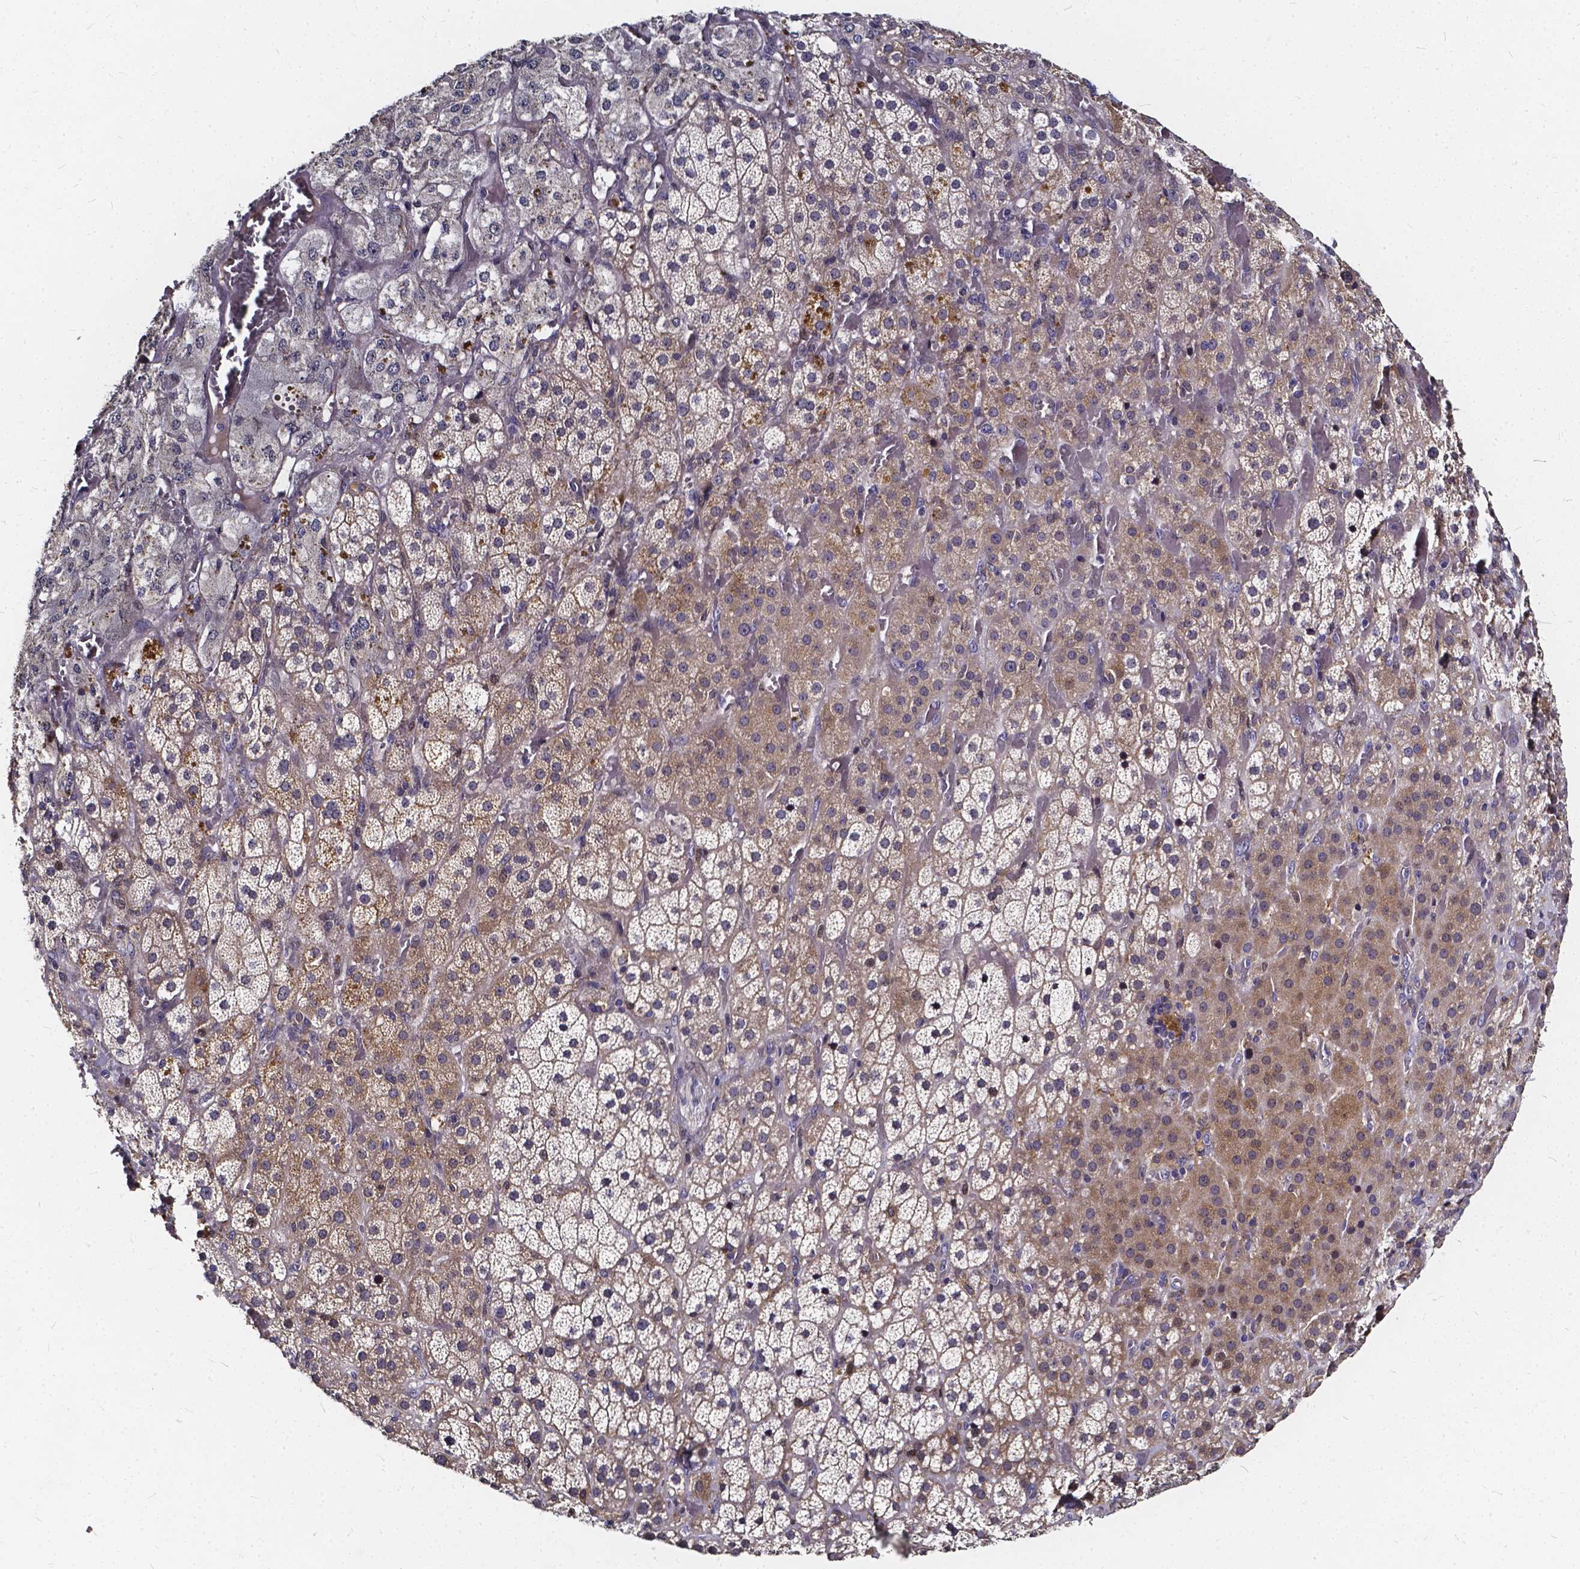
{"staining": {"intensity": "moderate", "quantity": "25%-75%", "location": "cytoplasmic/membranous"}, "tissue": "adrenal gland", "cell_type": "Glandular cells", "image_type": "normal", "snomed": [{"axis": "morphology", "description": "Normal tissue, NOS"}, {"axis": "topography", "description": "Adrenal gland"}], "caption": "Immunohistochemical staining of normal adrenal gland shows moderate cytoplasmic/membranous protein expression in about 25%-75% of glandular cells. (Stains: DAB in brown, nuclei in blue, Microscopy: brightfield microscopy at high magnification).", "gene": "SOWAHA", "patient": {"sex": "male", "age": 57}}